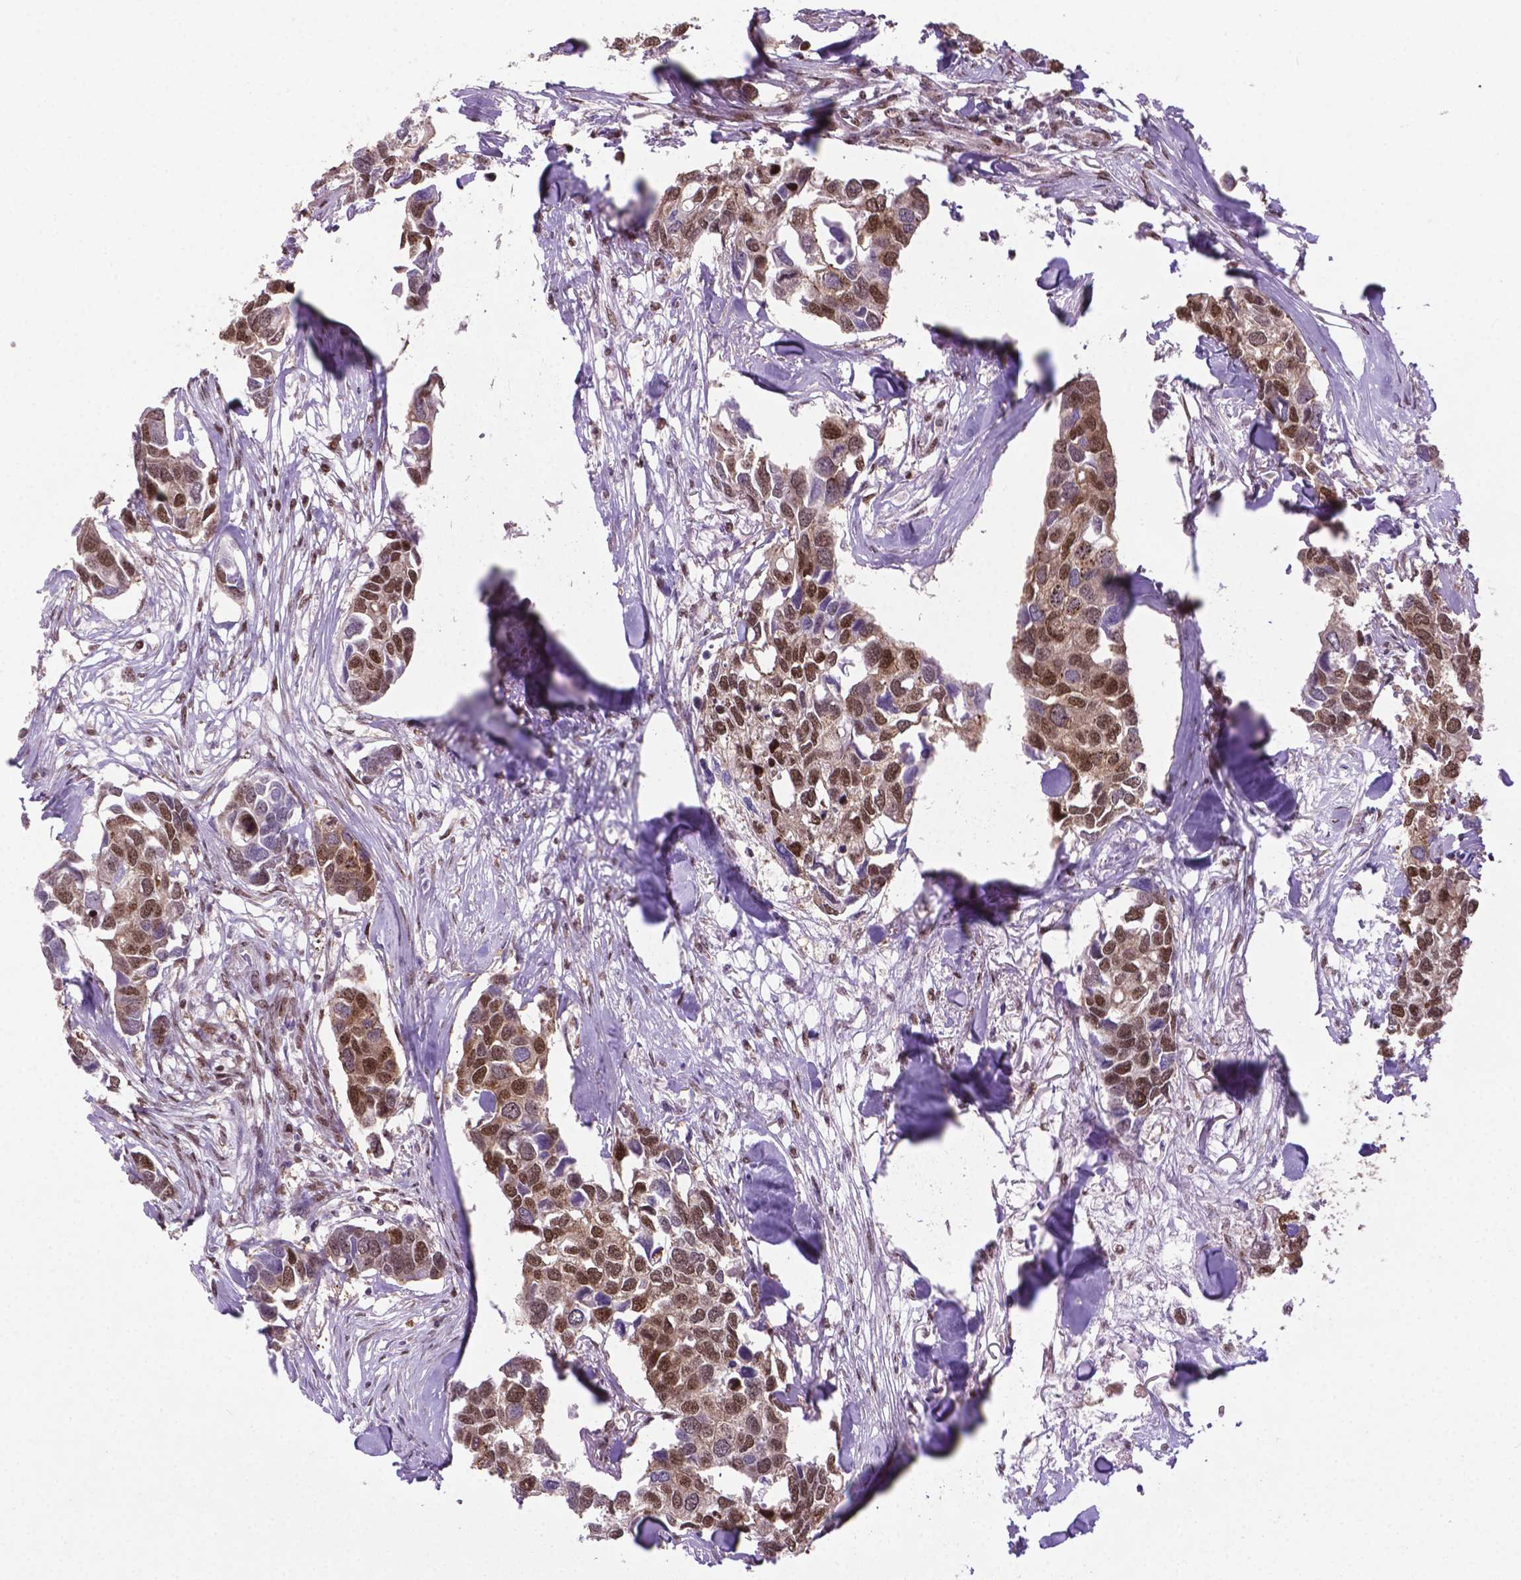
{"staining": {"intensity": "moderate", "quantity": ">75%", "location": "cytoplasmic/membranous,nuclear"}, "tissue": "breast cancer", "cell_type": "Tumor cells", "image_type": "cancer", "snomed": [{"axis": "morphology", "description": "Duct carcinoma"}, {"axis": "topography", "description": "Breast"}], "caption": "A medium amount of moderate cytoplasmic/membranous and nuclear staining is appreciated in about >75% of tumor cells in breast infiltrating ductal carcinoma tissue.", "gene": "CSNK2A1", "patient": {"sex": "female", "age": 83}}